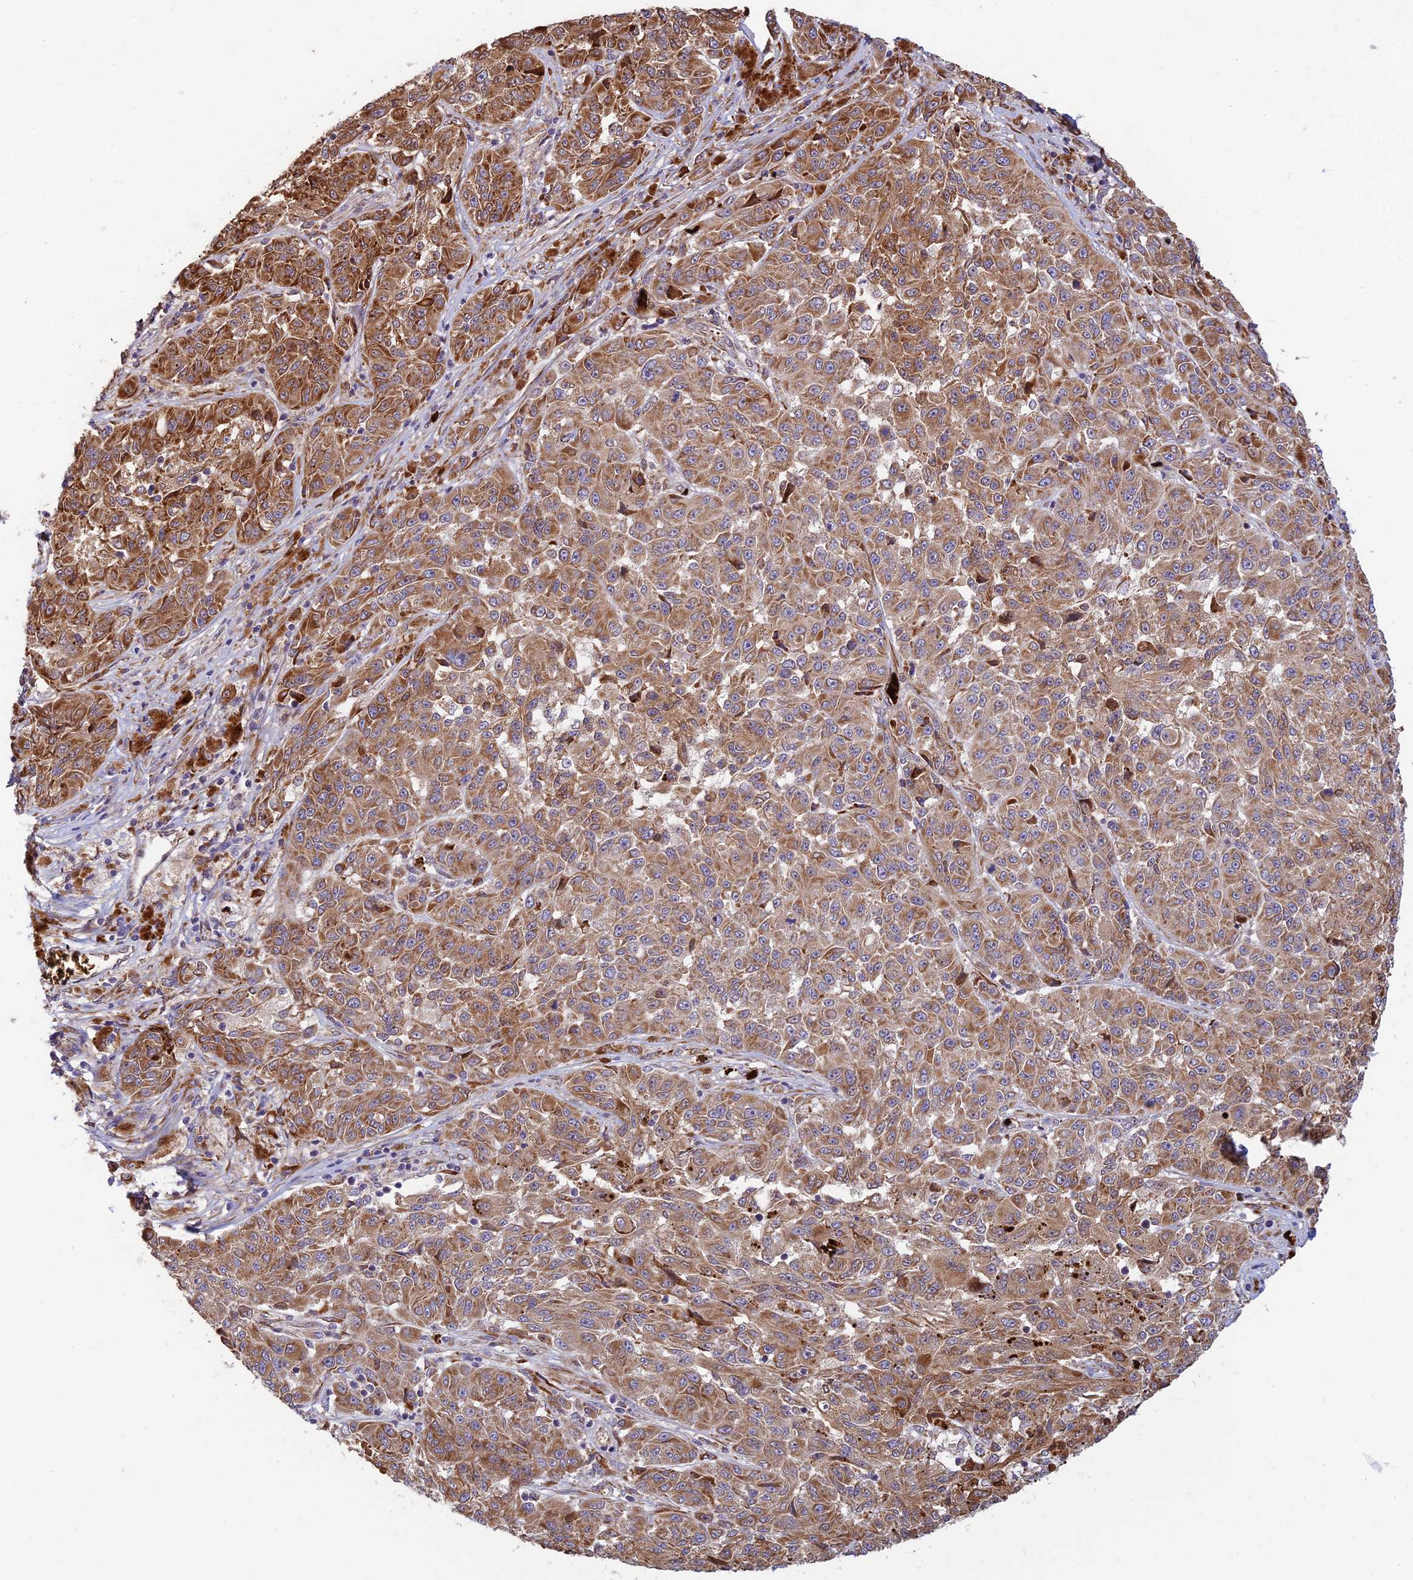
{"staining": {"intensity": "moderate", "quantity": ">75%", "location": "cytoplasmic/membranous"}, "tissue": "melanoma", "cell_type": "Tumor cells", "image_type": "cancer", "snomed": [{"axis": "morphology", "description": "Malignant melanoma, NOS"}, {"axis": "topography", "description": "Skin"}], "caption": "Tumor cells exhibit medium levels of moderate cytoplasmic/membranous positivity in approximately >75% of cells in melanoma.", "gene": "UFSP2", "patient": {"sex": "male", "age": 53}}